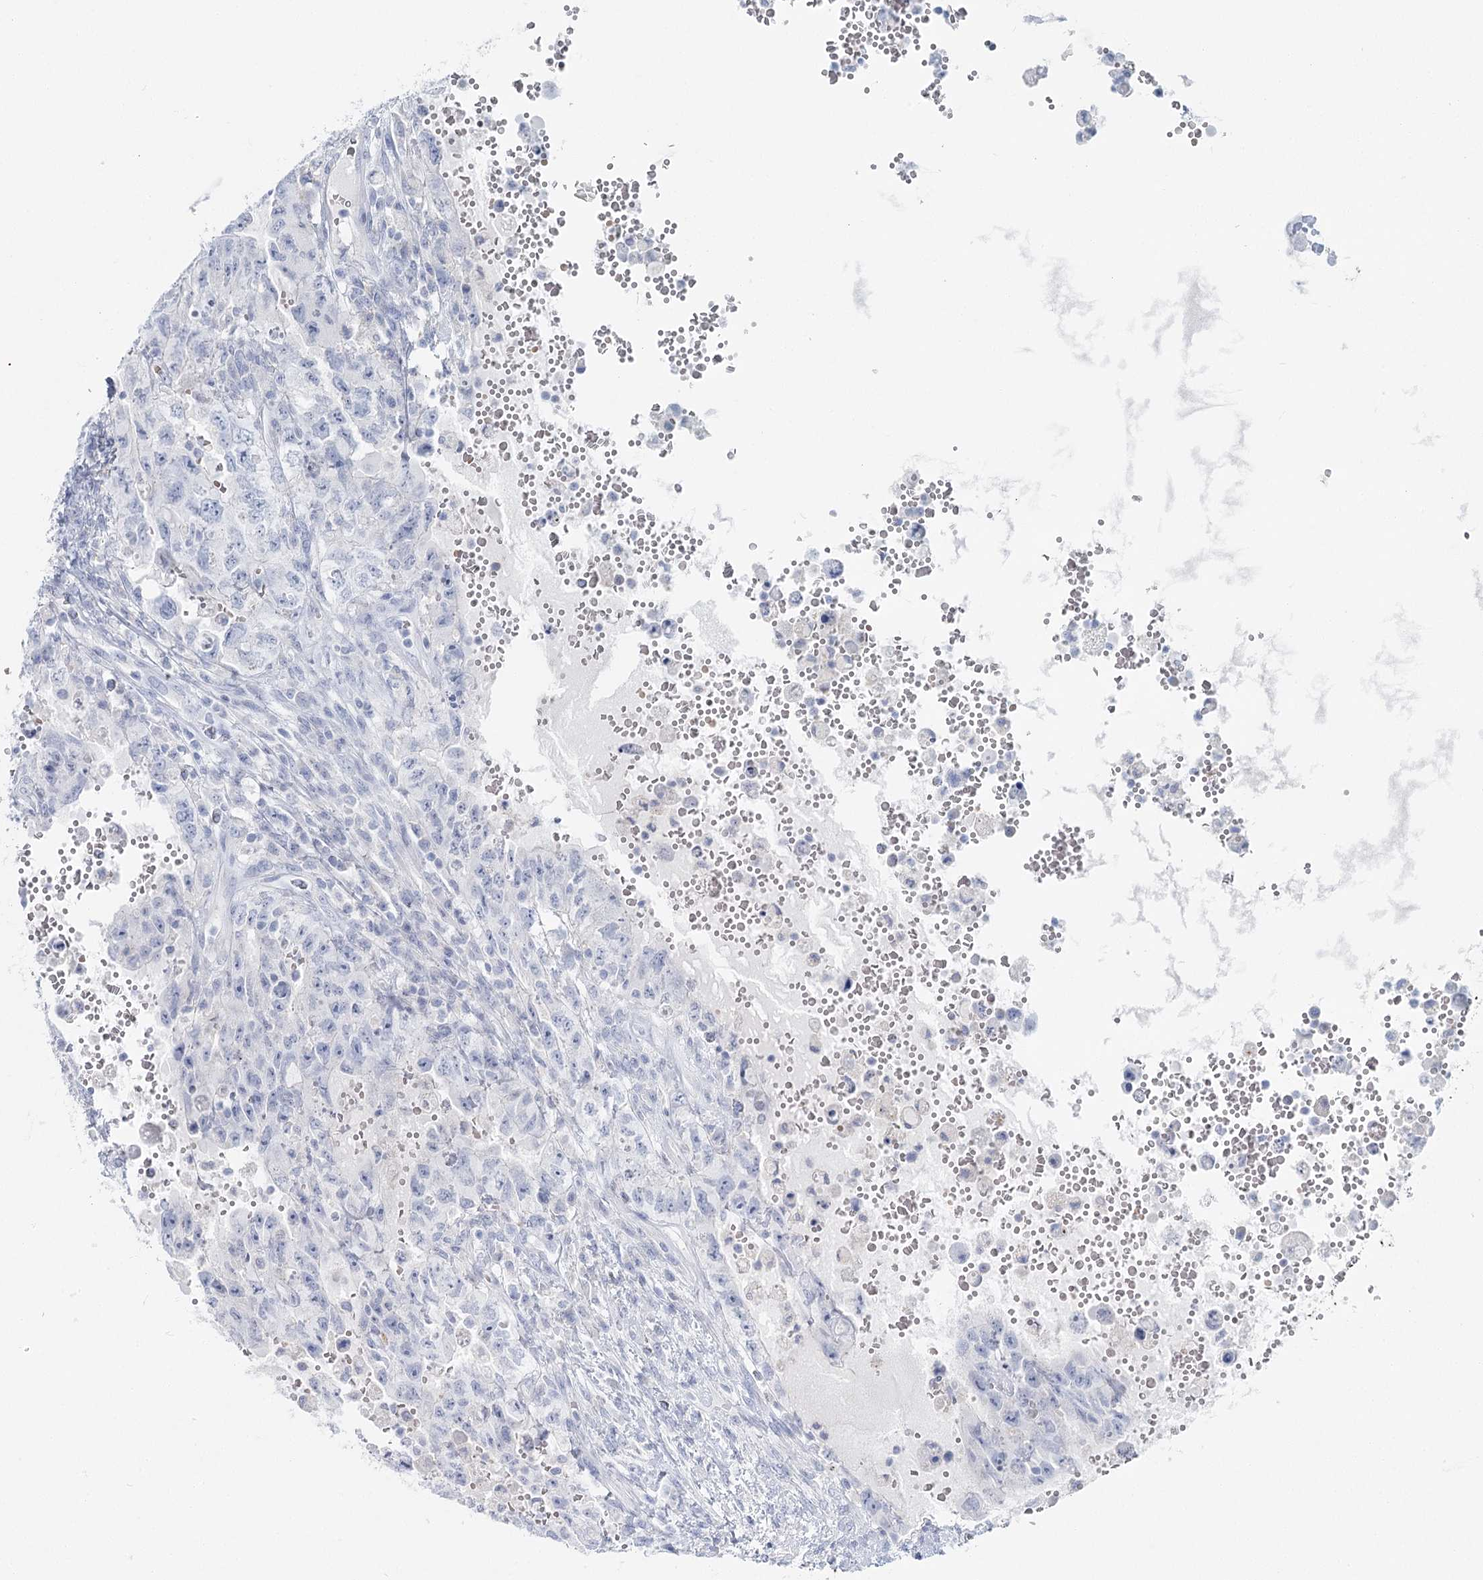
{"staining": {"intensity": "negative", "quantity": "none", "location": "none"}, "tissue": "testis cancer", "cell_type": "Tumor cells", "image_type": "cancer", "snomed": [{"axis": "morphology", "description": "Carcinoma, Embryonal, NOS"}, {"axis": "topography", "description": "Testis"}], "caption": "Immunohistochemistry of human testis embryonal carcinoma reveals no staining in tumor cells. Brightfield microscopy of immunohistochemistry (IHC) stained with DAB (brown) and hematoxylin (blue), captured at high magnification.", "gene": "IFIT5", "patient": {"sex": "male", "age": 26}}